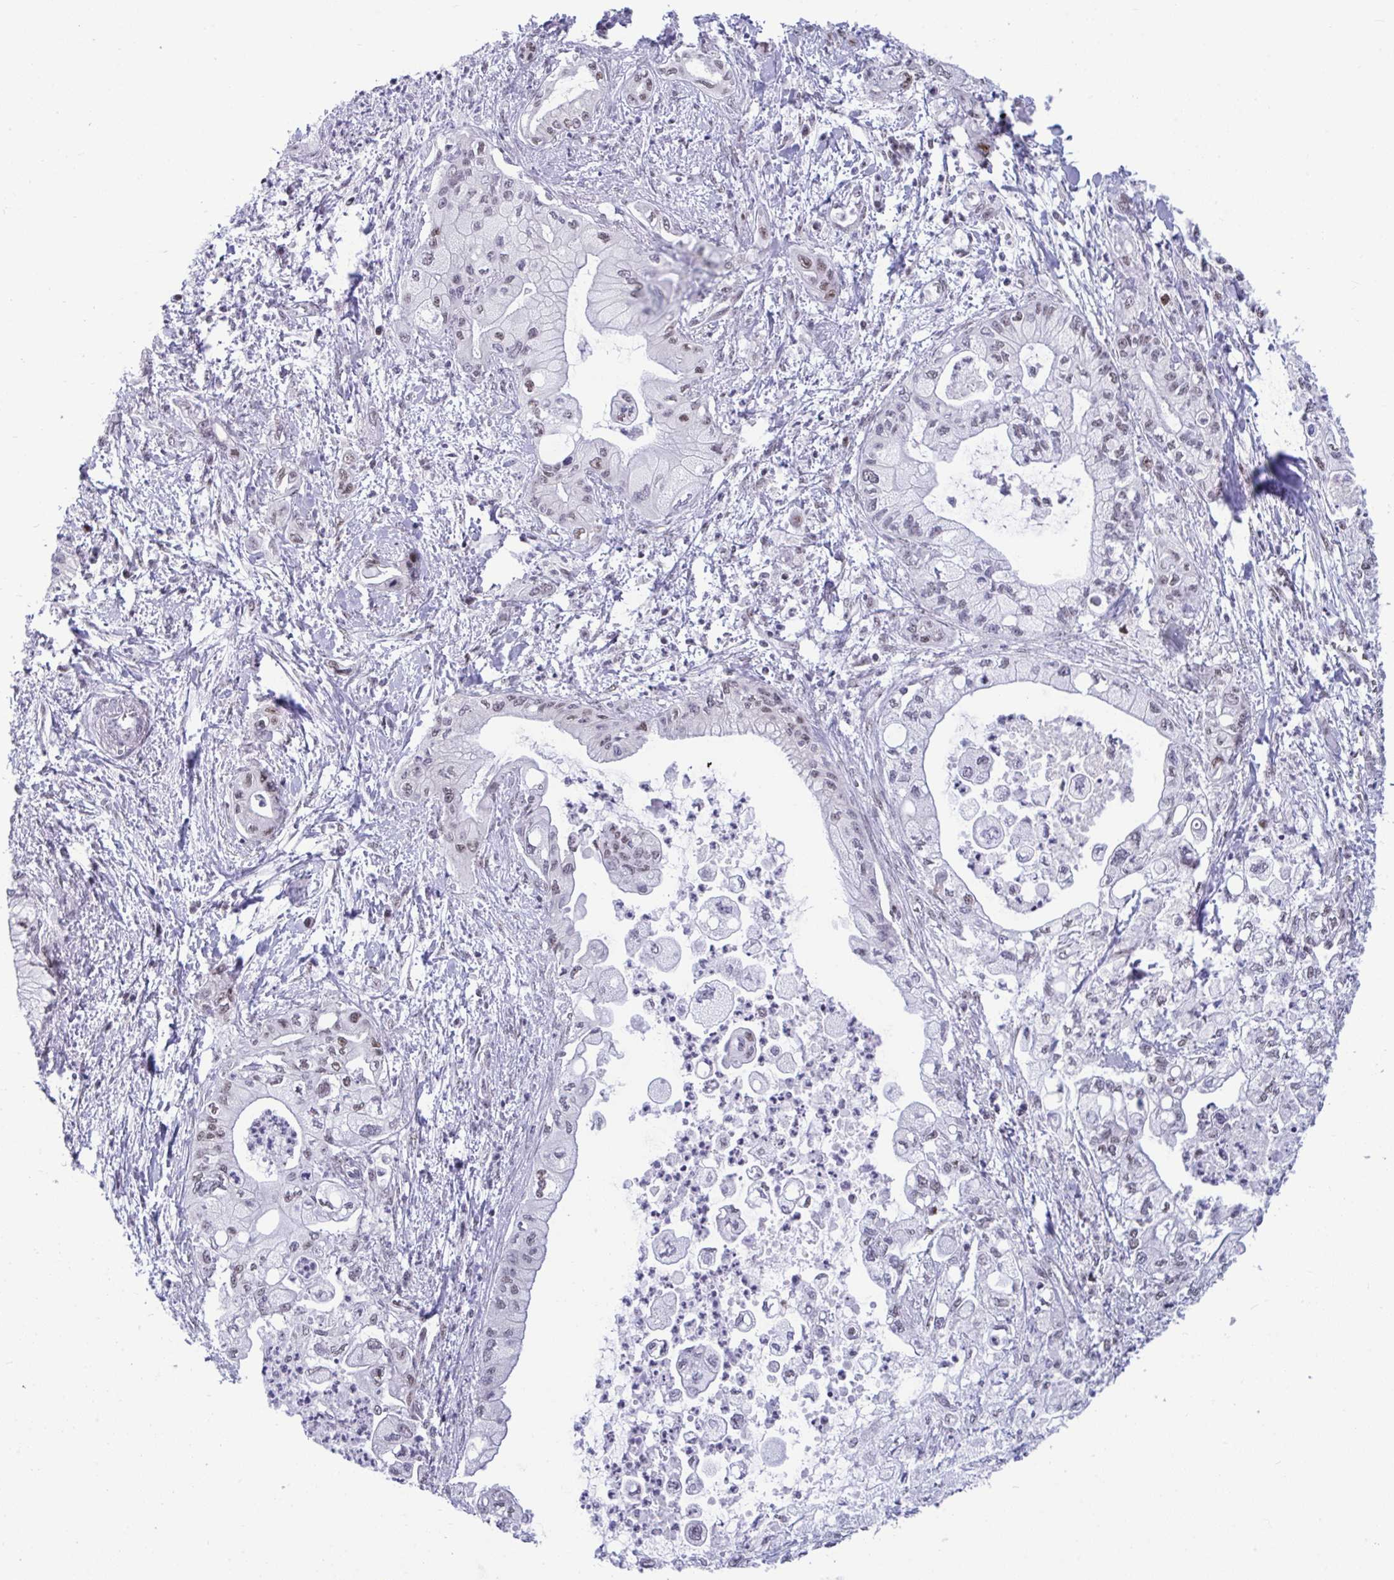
{"staining": {"intensity": "weak", "quantity": "<25%", "location": "nuclear"}, "tissue": "pancreatic cancer", "cell_type": "Tumor cells", "image_type": "cancer", "snomed": [{"axis": "morphology", "description": "Adenocarcinoma, NOS"}, {"axis": "topography", "description": "Pancreas"}], "caption": "A photomicrograph of pancreatic cancer (adenocarcinoma) stained for a protein displays no brown staining in tumor cells. The staining is performed using DAB brown chromogen with nuclei counter-stained in using hematoxylin.", "gene": "WBP11", "patient": {"sex": "male", "age": 61}}